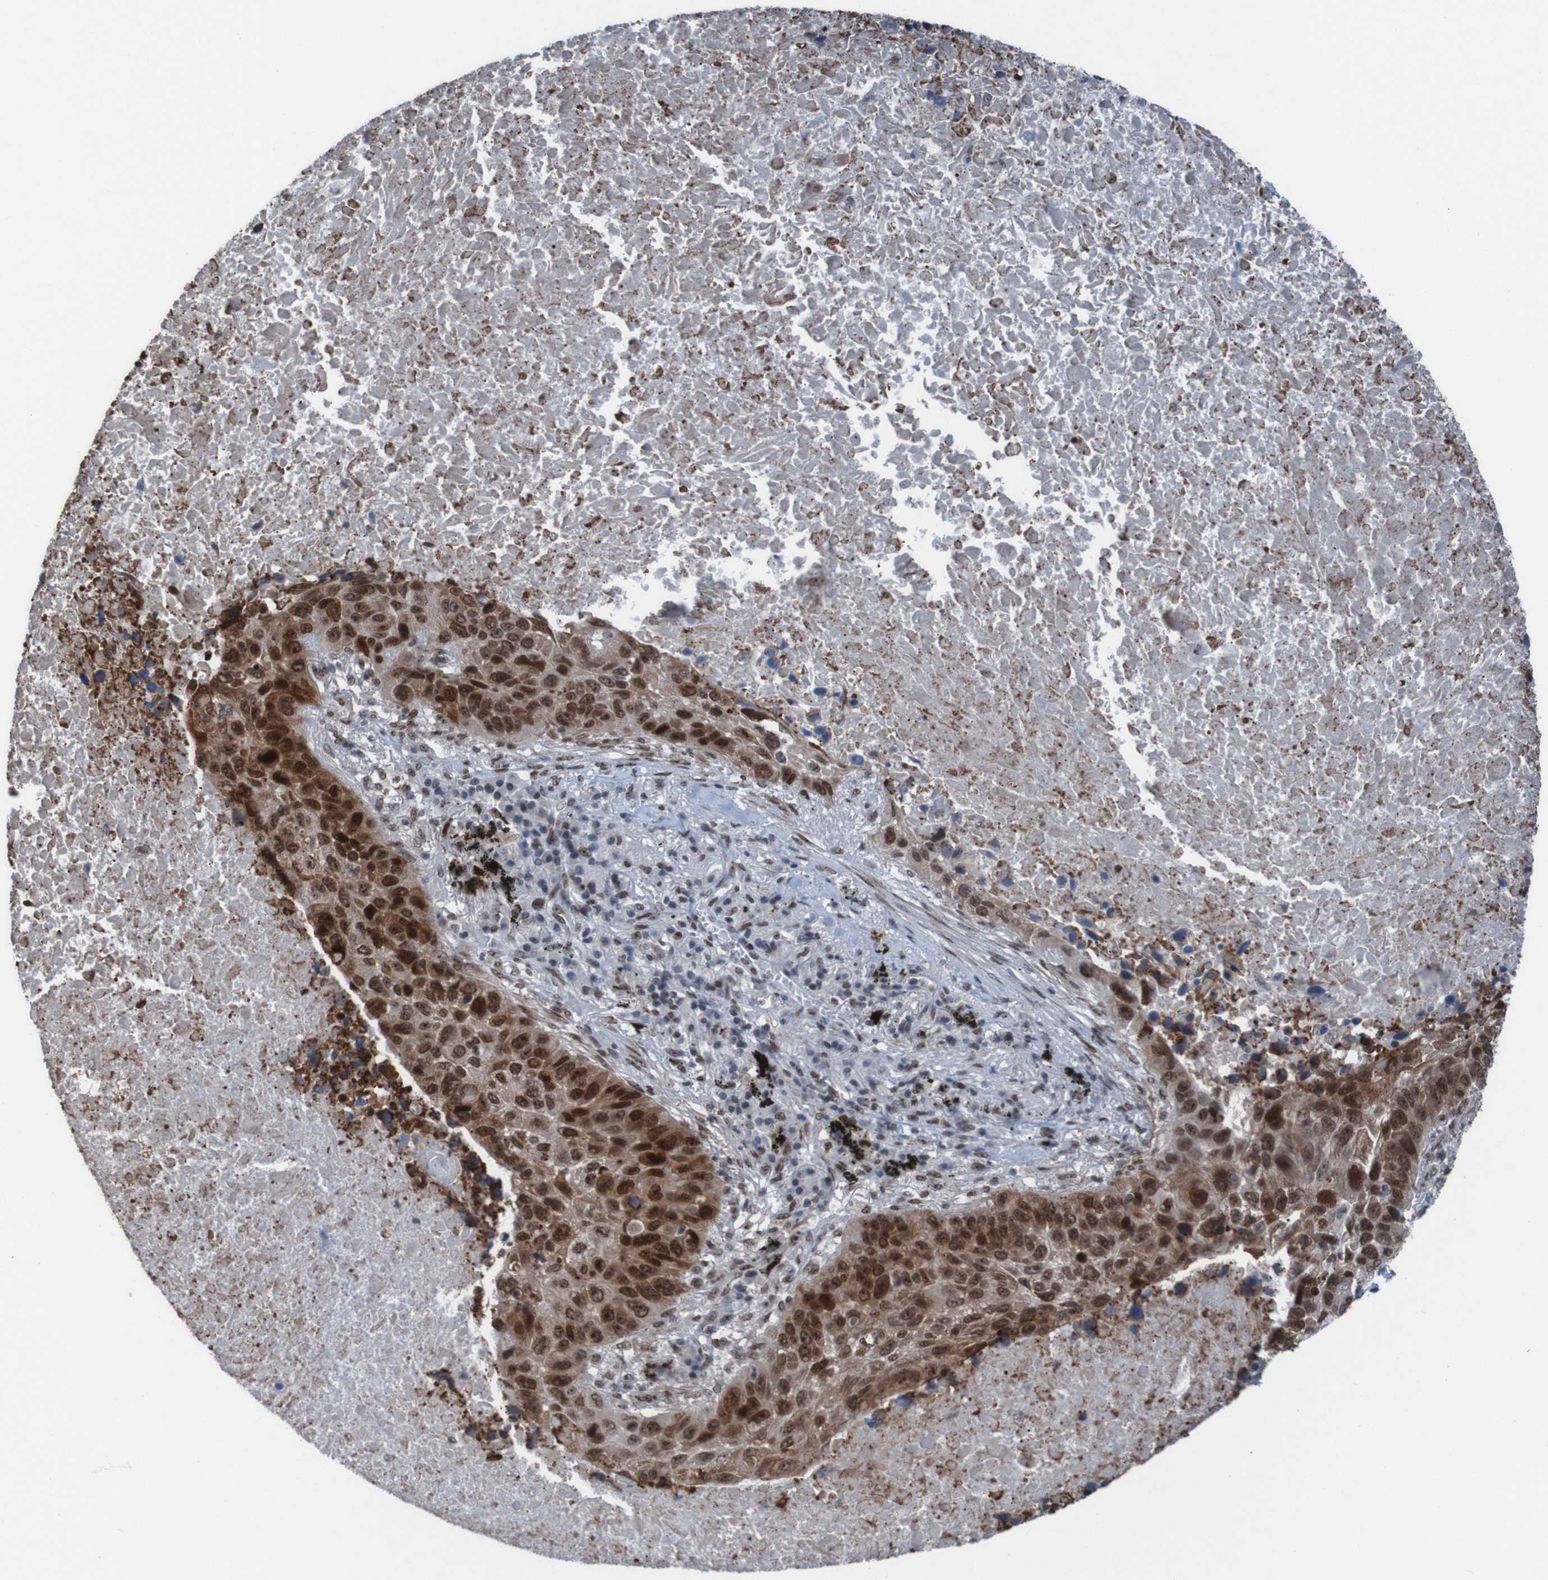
{"staining": {"intensity": "strong", "quantity": ">75%", "location": "cytoplasmic/membranous,nuclear"}, "tissue": "lung cancer", "cell_type": "Tumor cells", "image_type": "cancer", "snomed": [{"axis": "morphology", "description": "Squamous cell carcinoma, NOS"}, {"axis": "topography", "description": "Lung"}], "caption": "Lung squamous cell carcinoma was stained to show a protein in brown. There is high levels of strong cytoplasmic/membranous and nuclear positivity in approximately >75% of tumor cells.", "gene": "PHF2", "patient": {"sex": "male", "age": 57}}